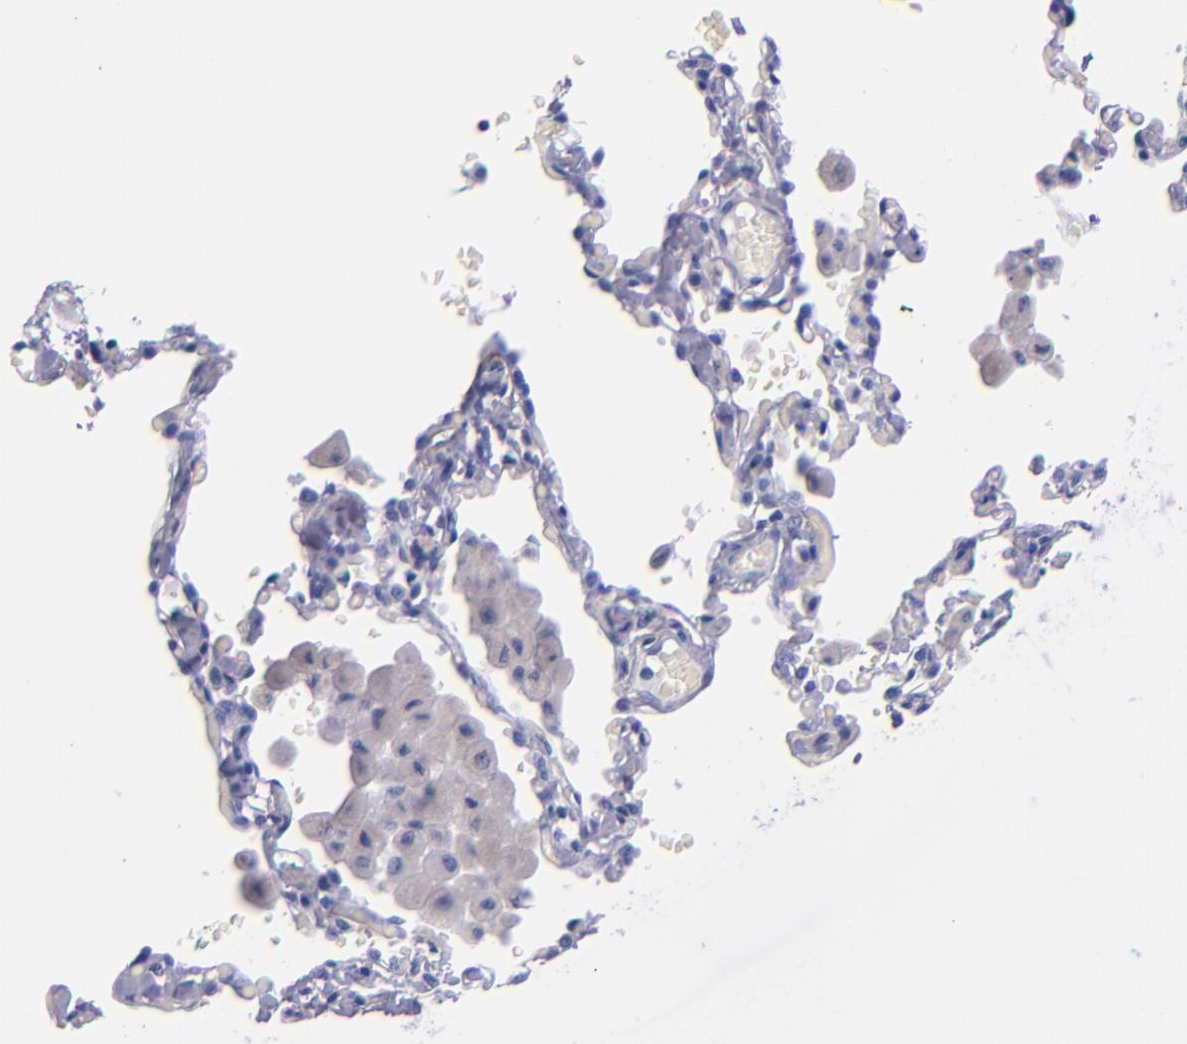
{"staining": {"intensity": "negative", "quantity": "none", "location": "none"}, "tissue": "bronchus", "cell_type": "Respiratory epithelial cells", "image_type": "normal", "snomed": [{"axis": "morphology", "description": "Normal tissue, NOS"}, {"axis": "morphology", "description": "Squamous cell carcinoma, NOS"}, {"axis": "topography", "description": "Bronchus"}, {"axis": "topography", "description": "Lung"}], "caption": "DAB (3,3'-diaminobenzidine) immunohistochemical staining of unremarkable human bronchus exhibits no significant staining in respiratory epithelial cells.", "gene": "SV2A", "patient": {"sex": "female", "age": 47}}